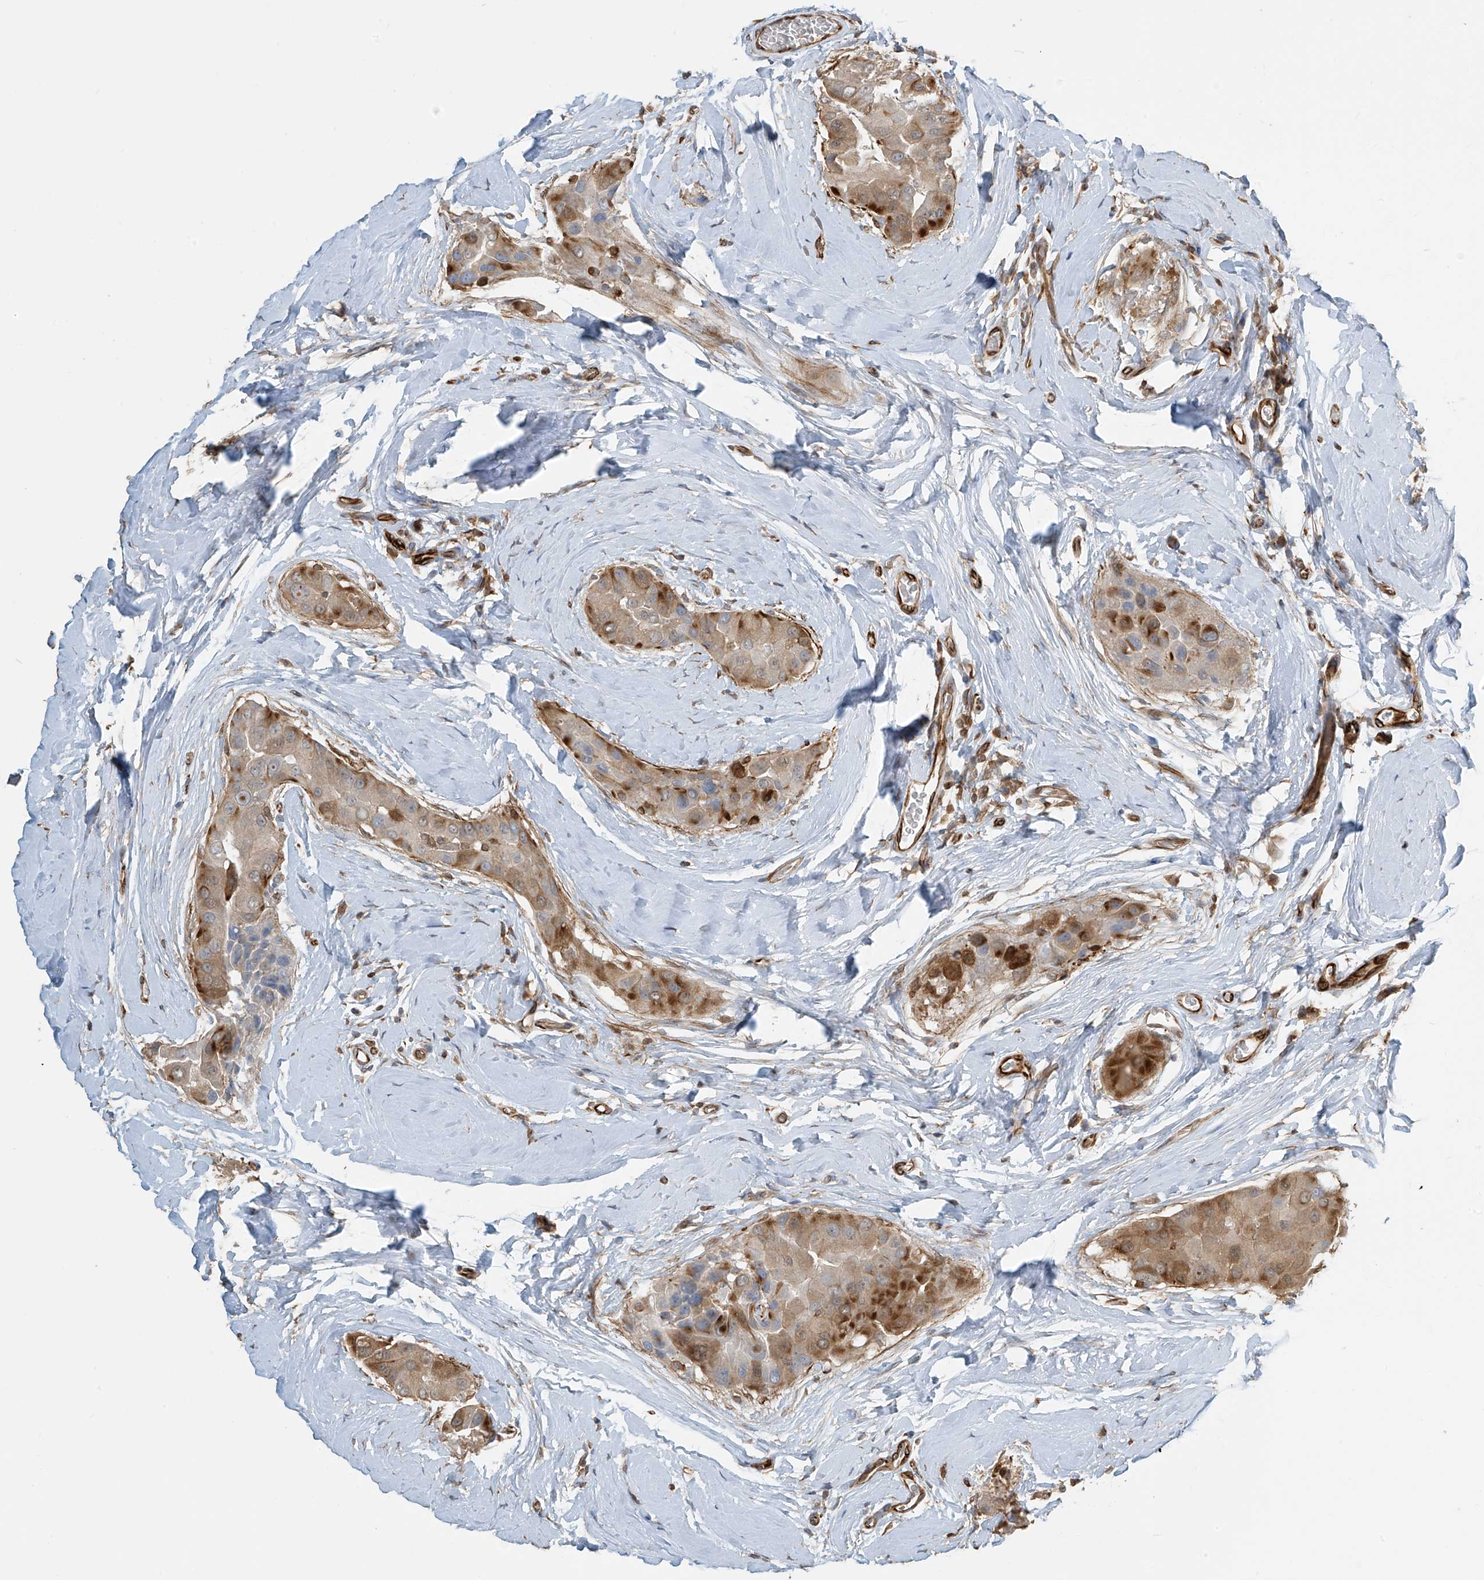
{"staining": {"intensity": "moderate", "quantity": ">75%", "location": "cytoplasmic/membranous"}, "tissue": "thyroid cancer", "cell_type": "Tumor cells", "image_type": "cancer", "snomed": [{"axis": "morphology", "description": "Papillary adenocarcinoma, NOS"}, {"axis": "topography", "description": "Thyroid gland"}], "caption": "The photomicrograph shows immunohistochemical staining of thyroid cancer (papillary adenocarcinoma). There is moderate cytoplasmic/membranous staining is appreciated in approximately >75% of tumor cells. The staining was performed using DAB (3,3'-diaminobenzidine) to visualize the protein expression in brown, while the nuclei were stained in blue with hematoxylin (Magnification: 20x).", "gene": "SH3BGRL3", "patient": {"sex": "male", "age": 33}}